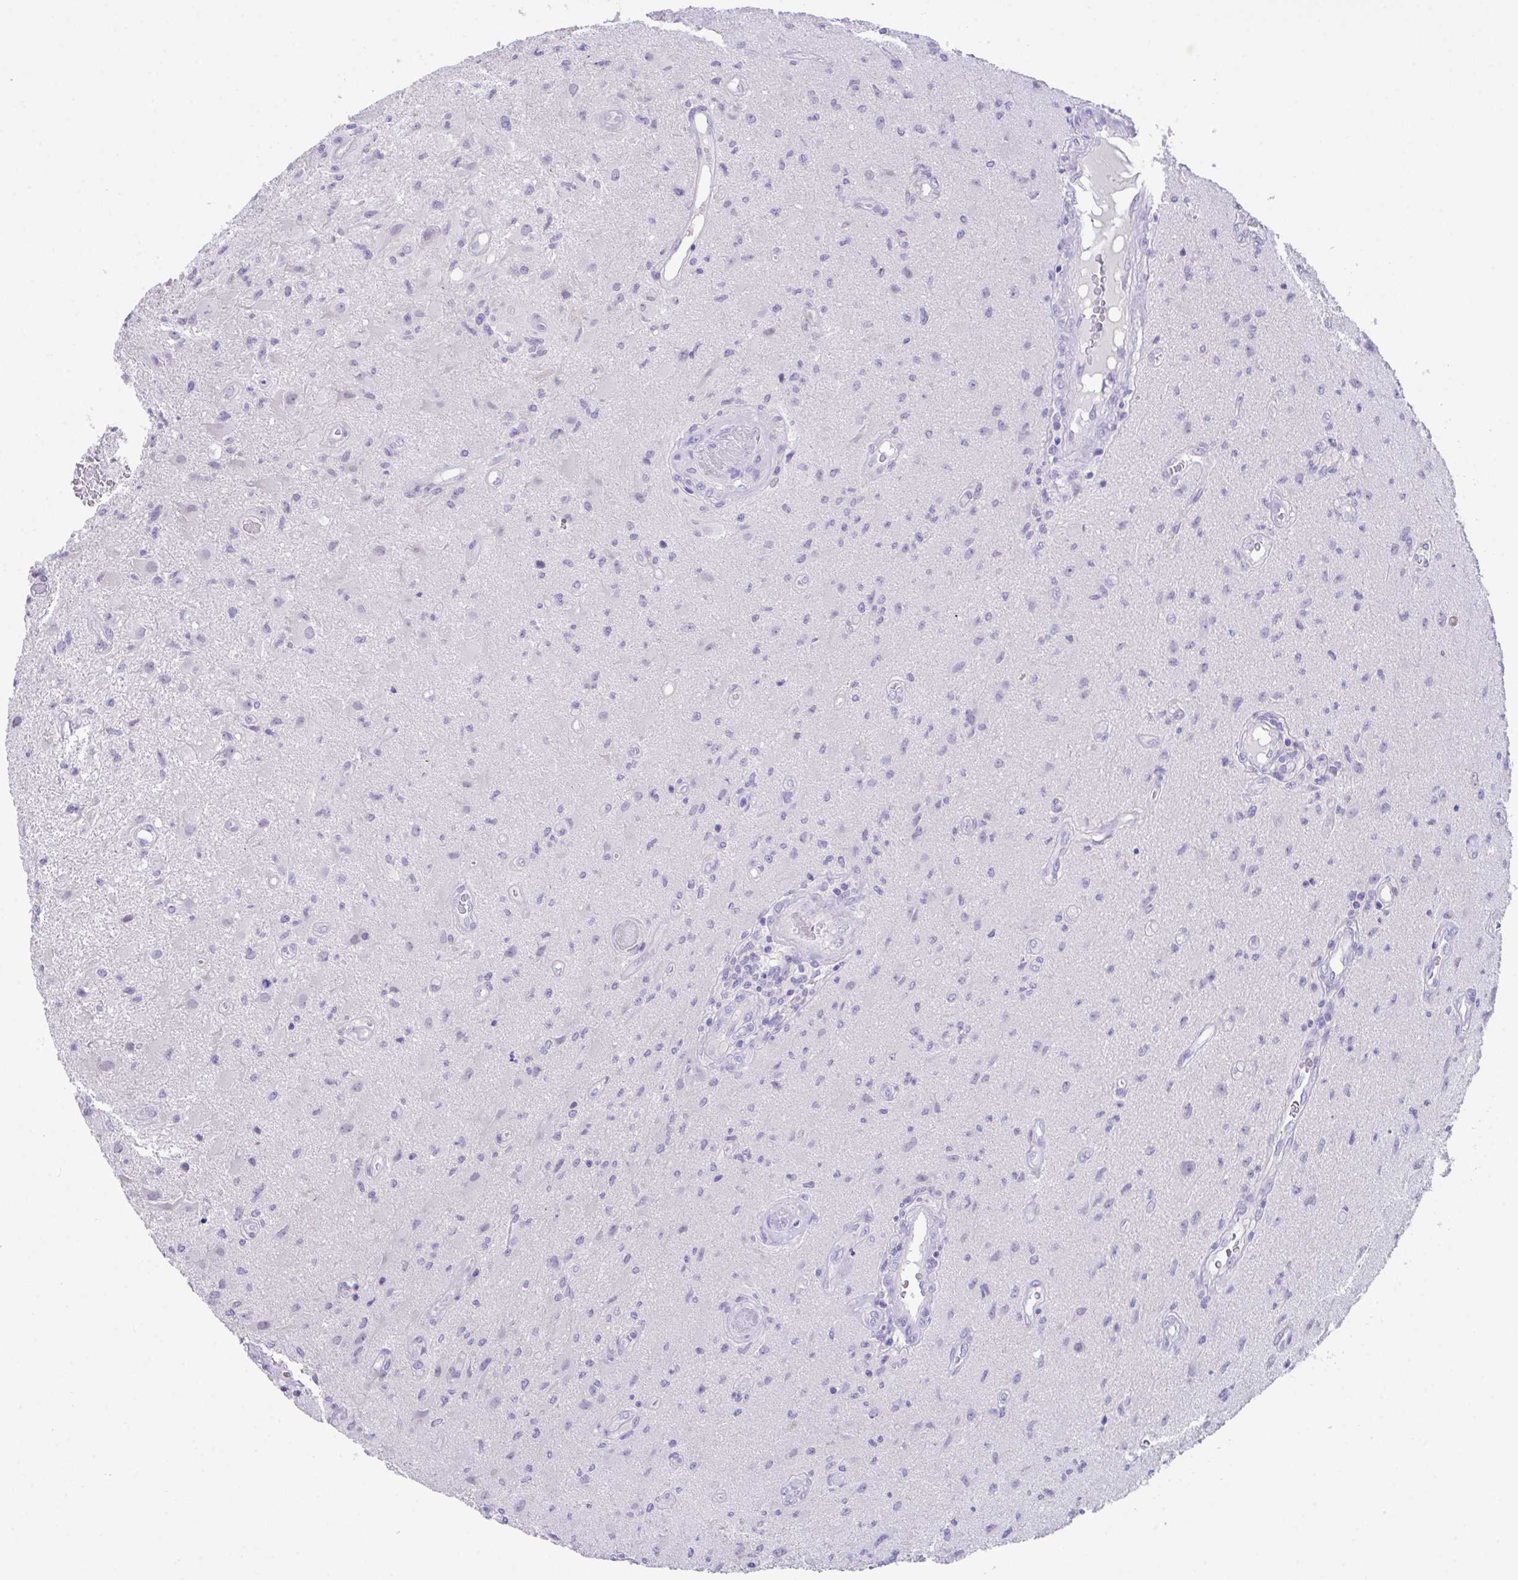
{"staining": {"intensity": "negative", "quantity": "none", "location": "none"}, "tissue": "glioma", "cell_type": "Tumor cells", "image_type": "cancer", "snomed": [{"axis": "morphology", "description": "Glioma, malignant, High grade"}, {"axis": "topography", "description": "Brain"}], "caption": "A histopathology image of glioma stained for a protein demonstrates no brown staining in tumor cells.", "gene": "HACD4", "patient": {"sex": "male", "age": 67}}